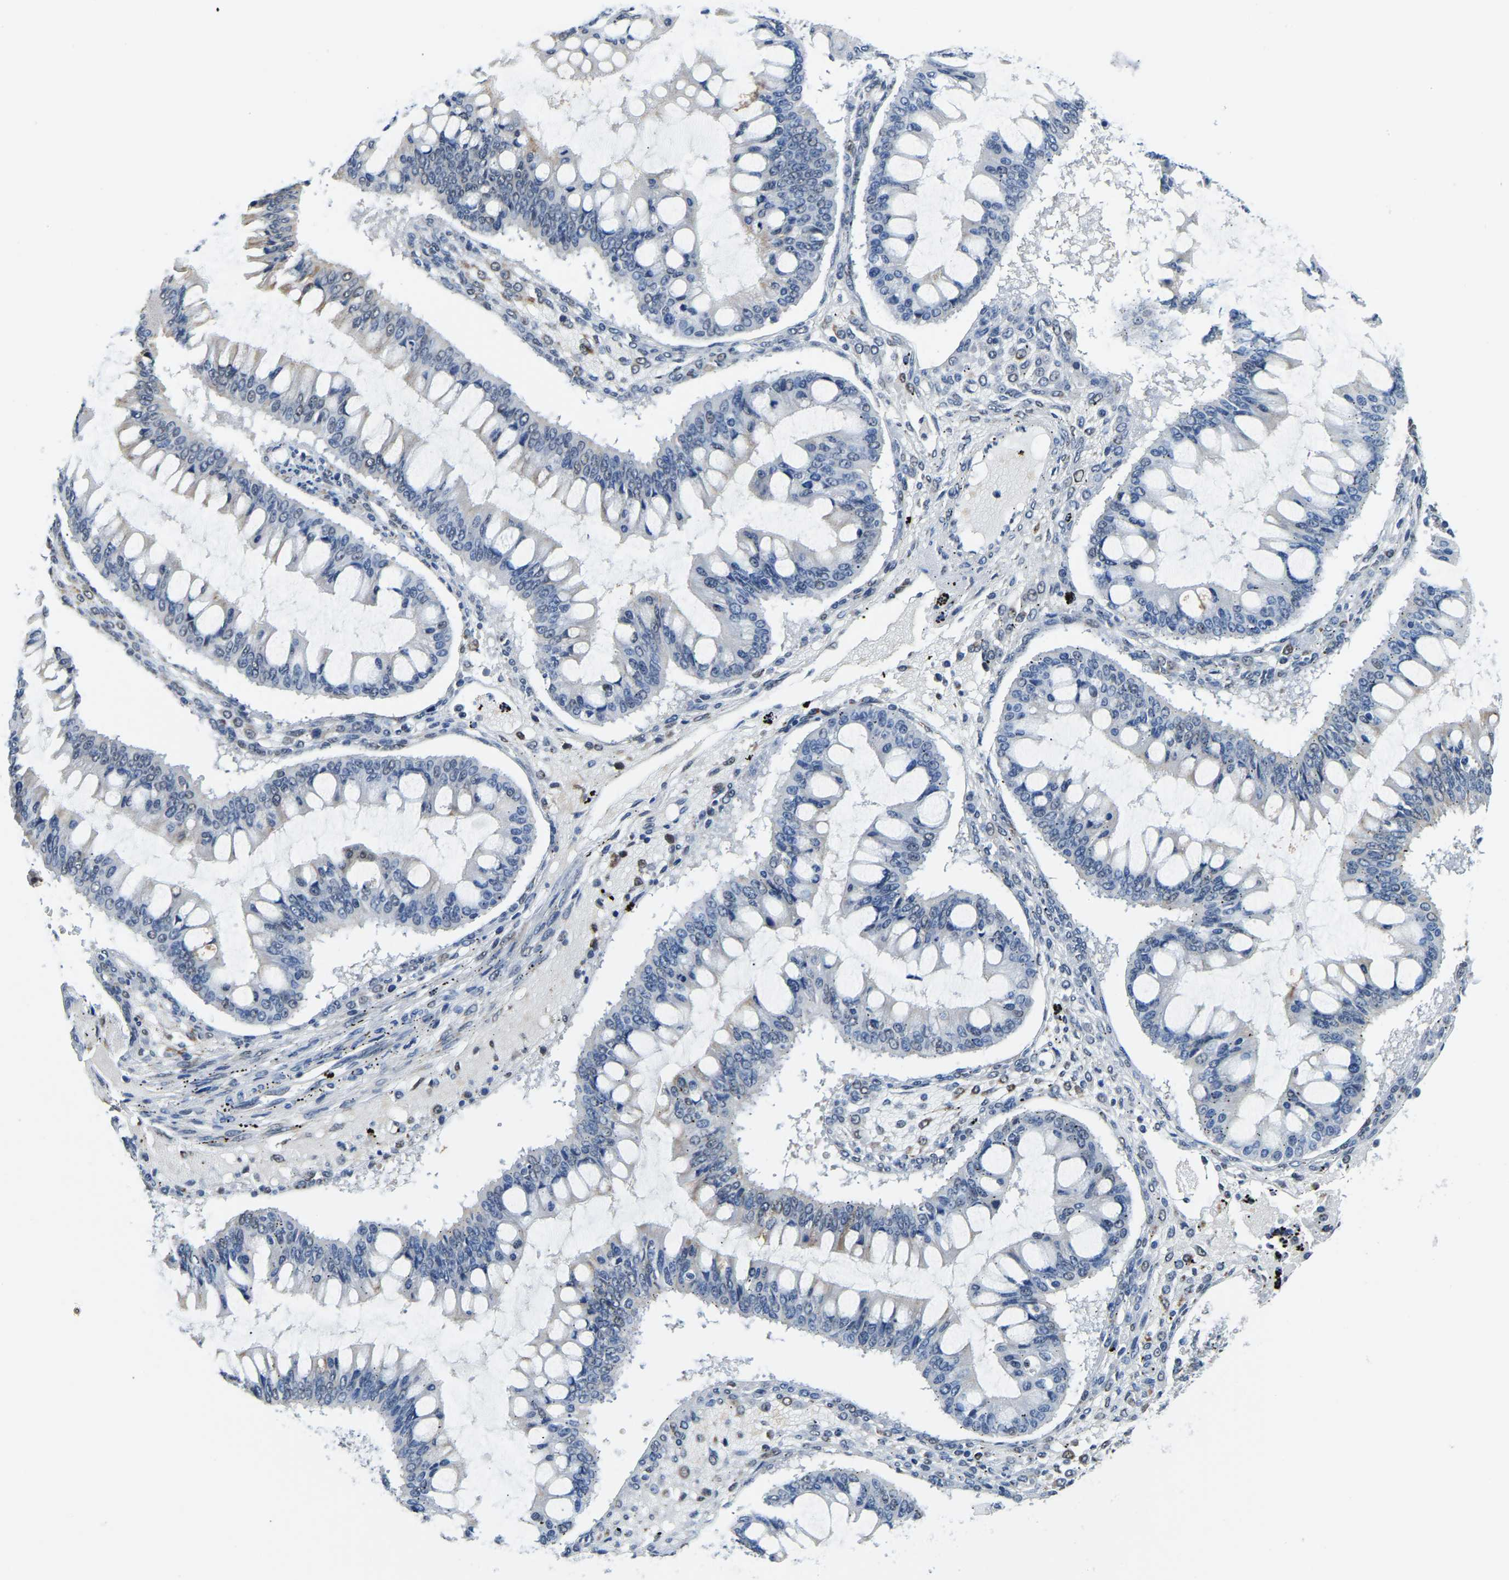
{"staining": {"intensity": "negative", "quantity": "none", "location": "none"}, "tissue": "ovarian cancer", "cell_type": "Tumor cells", "image_type": "cancer", "snomed": [{"axis": "morphology", "description": "Cystadenocarcinoma, mucinous, NOS"}, {"axis": "topography", "description": "Ovary"}], "caption": "The histopathology image displays no significant staining in tumor cells of ovarian cancer (mucinous cystadenocarcinoma). Nuclei are stained in blue.", "gene": "BNIP3L", "patient": {"sex": "female", "age": 73}}